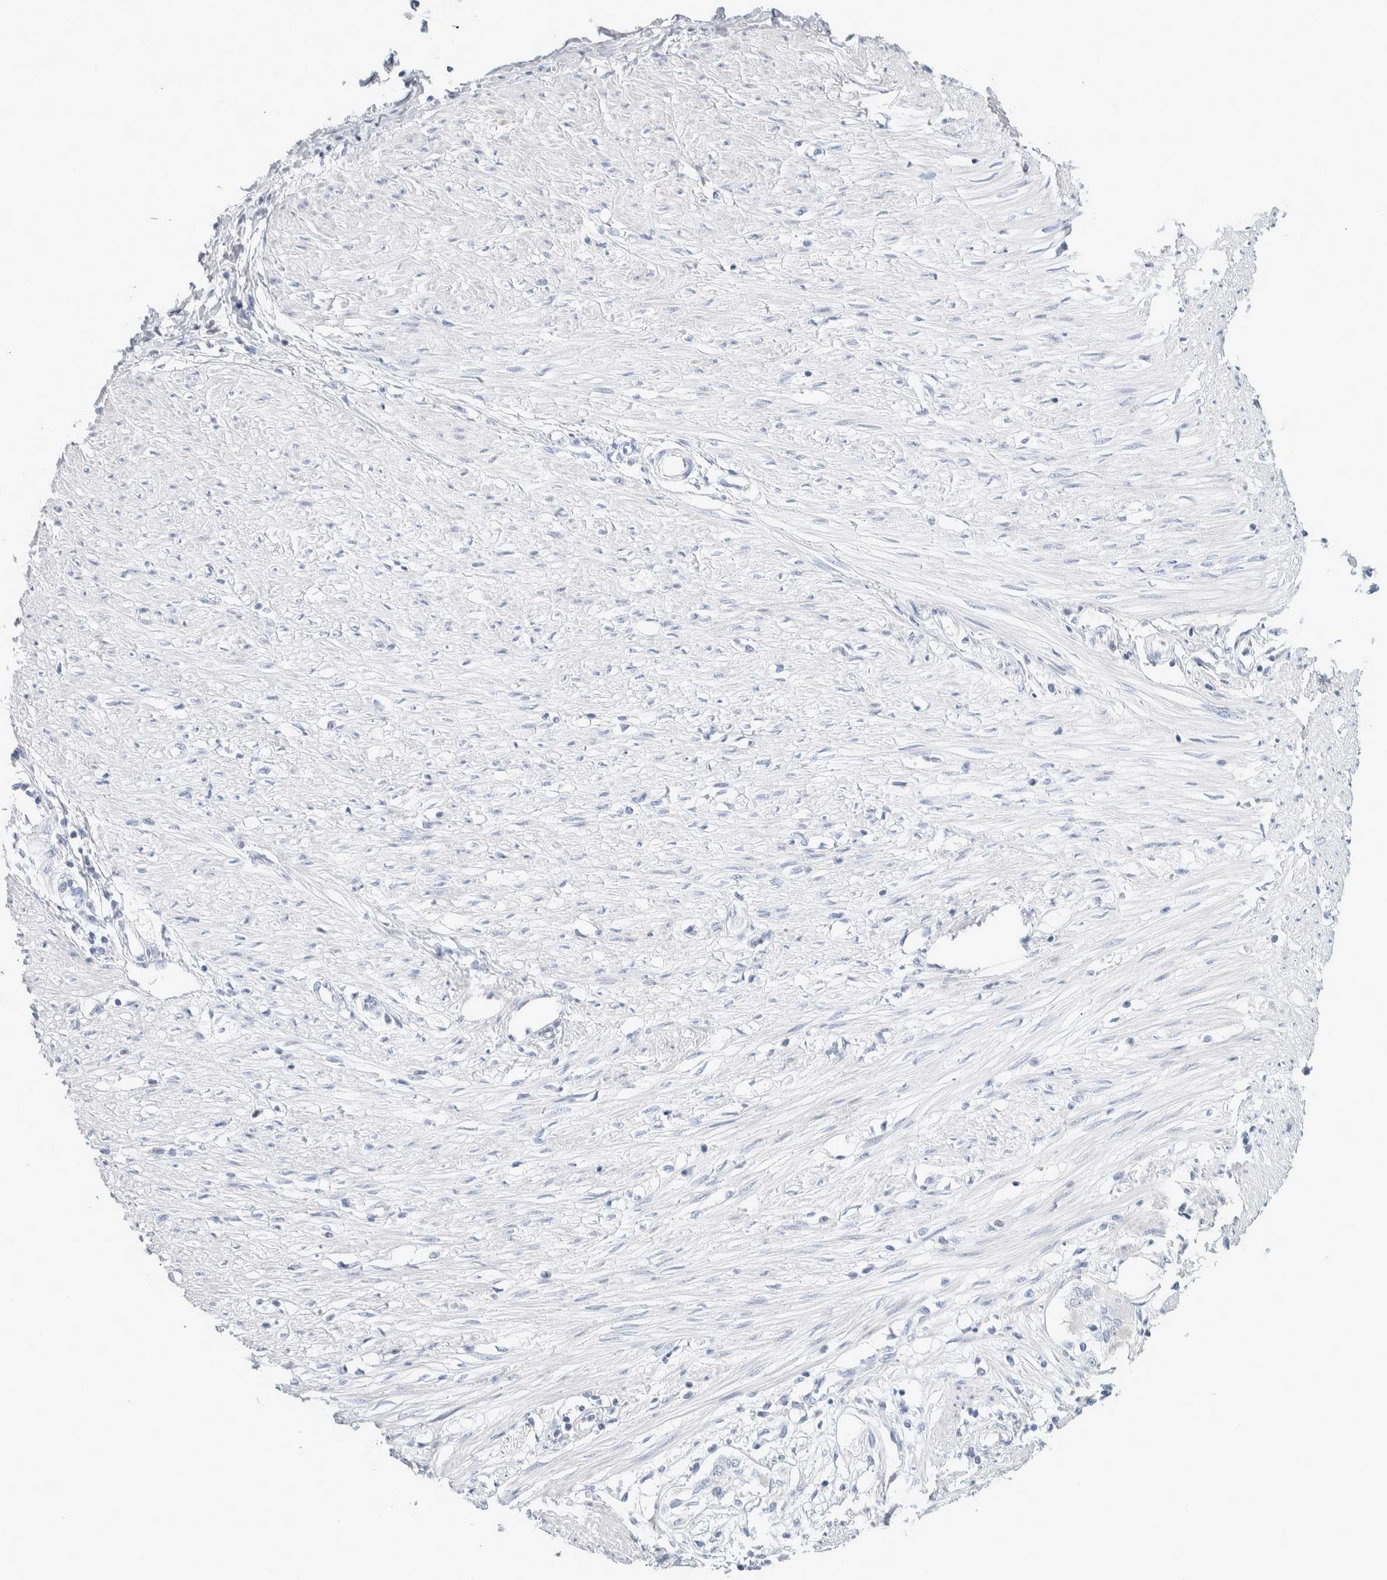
{"staining": {"intensity": "negative", "quantity": "none", "location": "none"}, "tissue": "adipose tissue", "cell_type": "Adipocytes", "image_type": "normal", "snomed": [{"axis": "morphology", "description": "Normal tissue, NOS"}, {"axis": "morphology", "description": "Adenocarcinoma, NOS"}, {"axis": "topography", "description": "Colon"}, {"axis": "topography", "description": "Peripheral nerve tissue"}], "caption": "Immunohistochemical staining of benign human adipose tissue shows no significant positivity in adipocytes.", "gene": "GDA", "patient": {"sex": "male", "age": 14}}